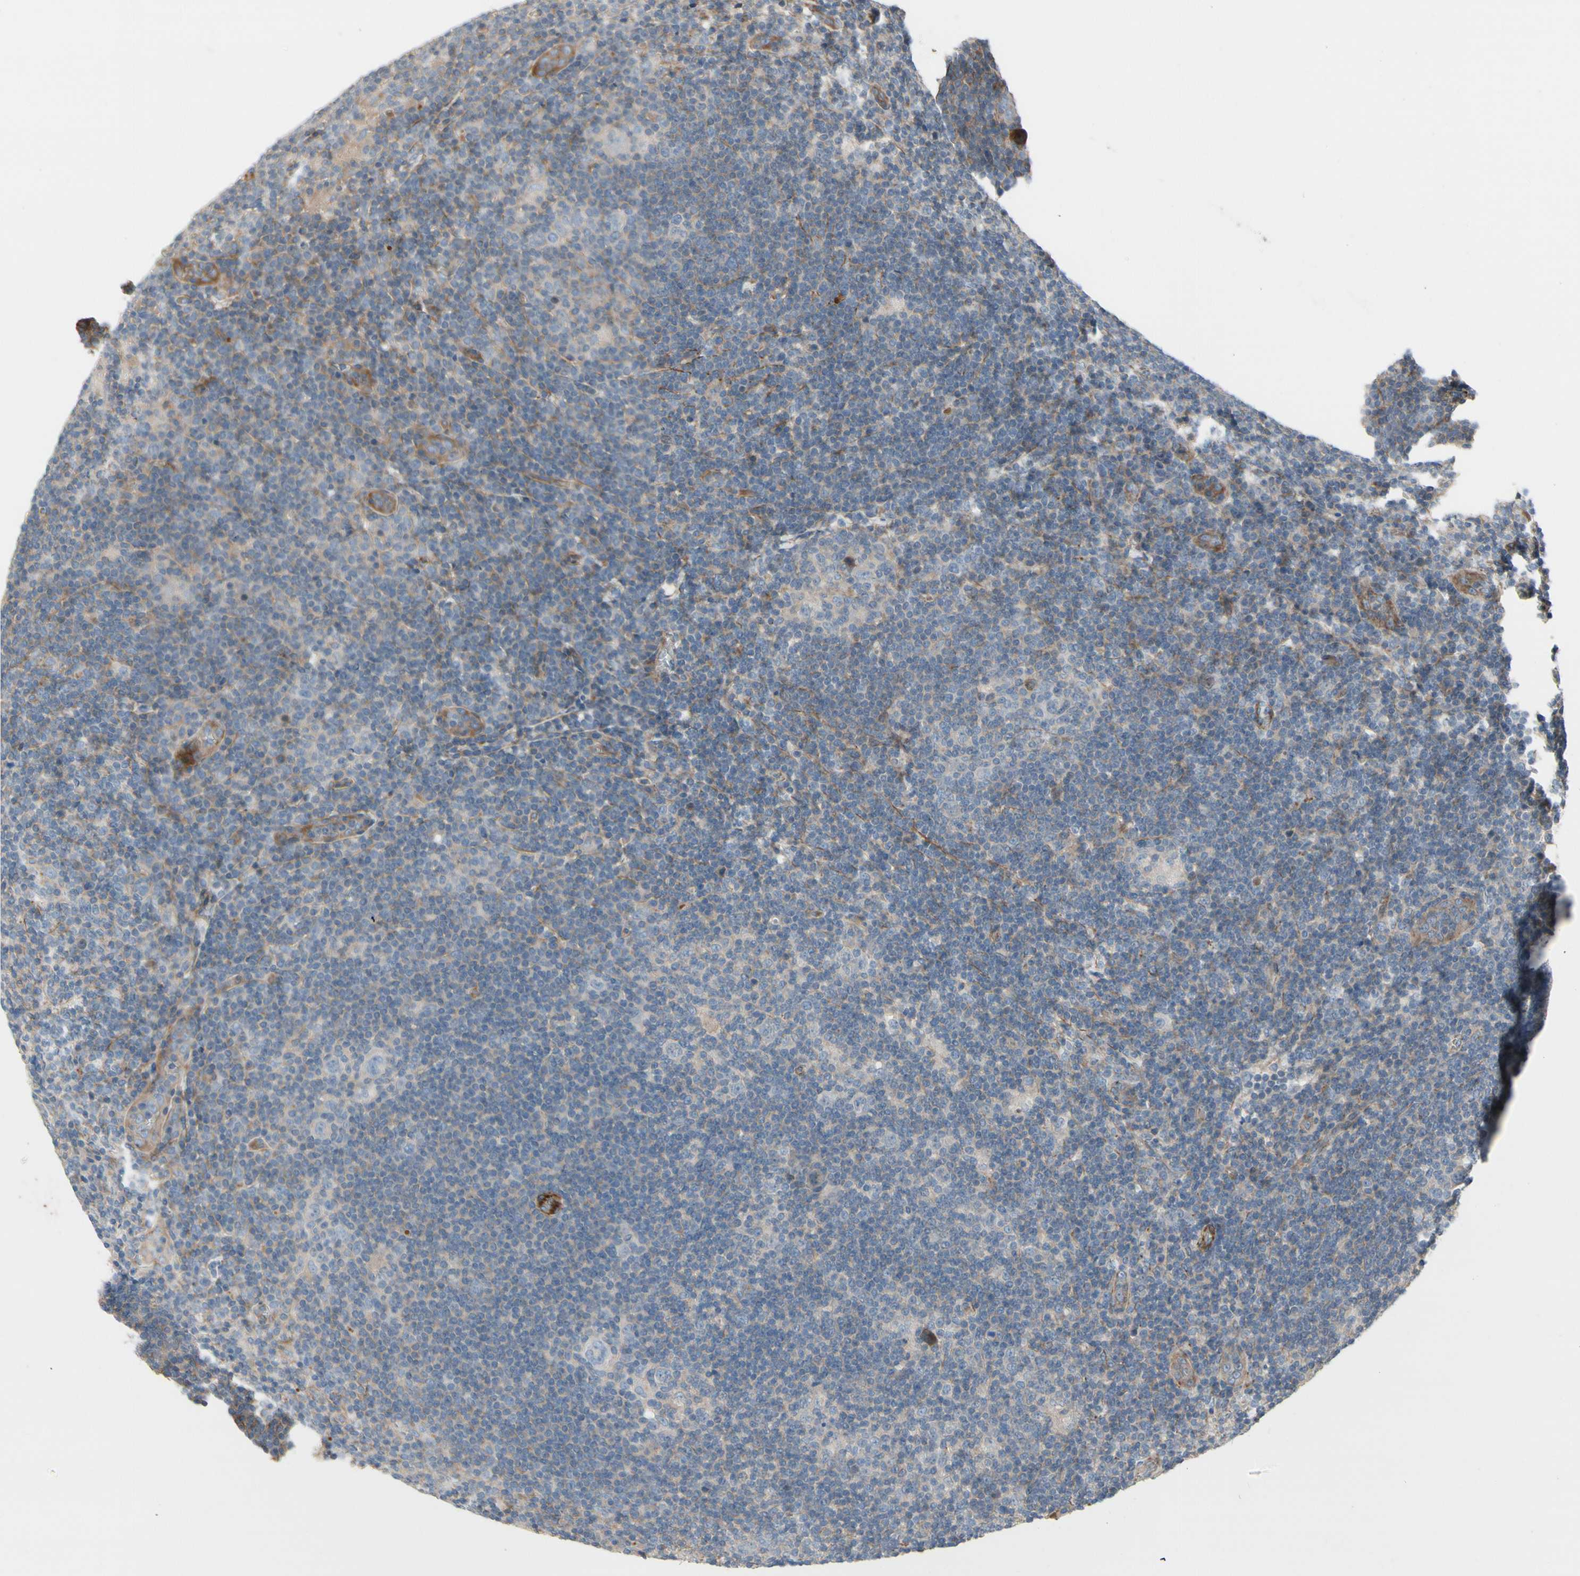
{"staining": {"intensity": "strong", "quantity": ">75%", "location": "cytoplasmic/membranous"}, "tissue": "lymphoma", "cell_type": "Tumor cells", "image_type": "cancer", "snomed": [{"axis": "morphology", "description": "Hodgkin's disease, NOS"}, {"axis": "topography", "description": "Lymph node"}], "caption": "An image showing strong cytoplasmic/membranous positivity in approximately >75% of tumor cells in Hodgkin's disease, as visualized by brown immunohistochemical staining.", "gene": "TPM1", "patient": {"sex": "female", "age": 57}}